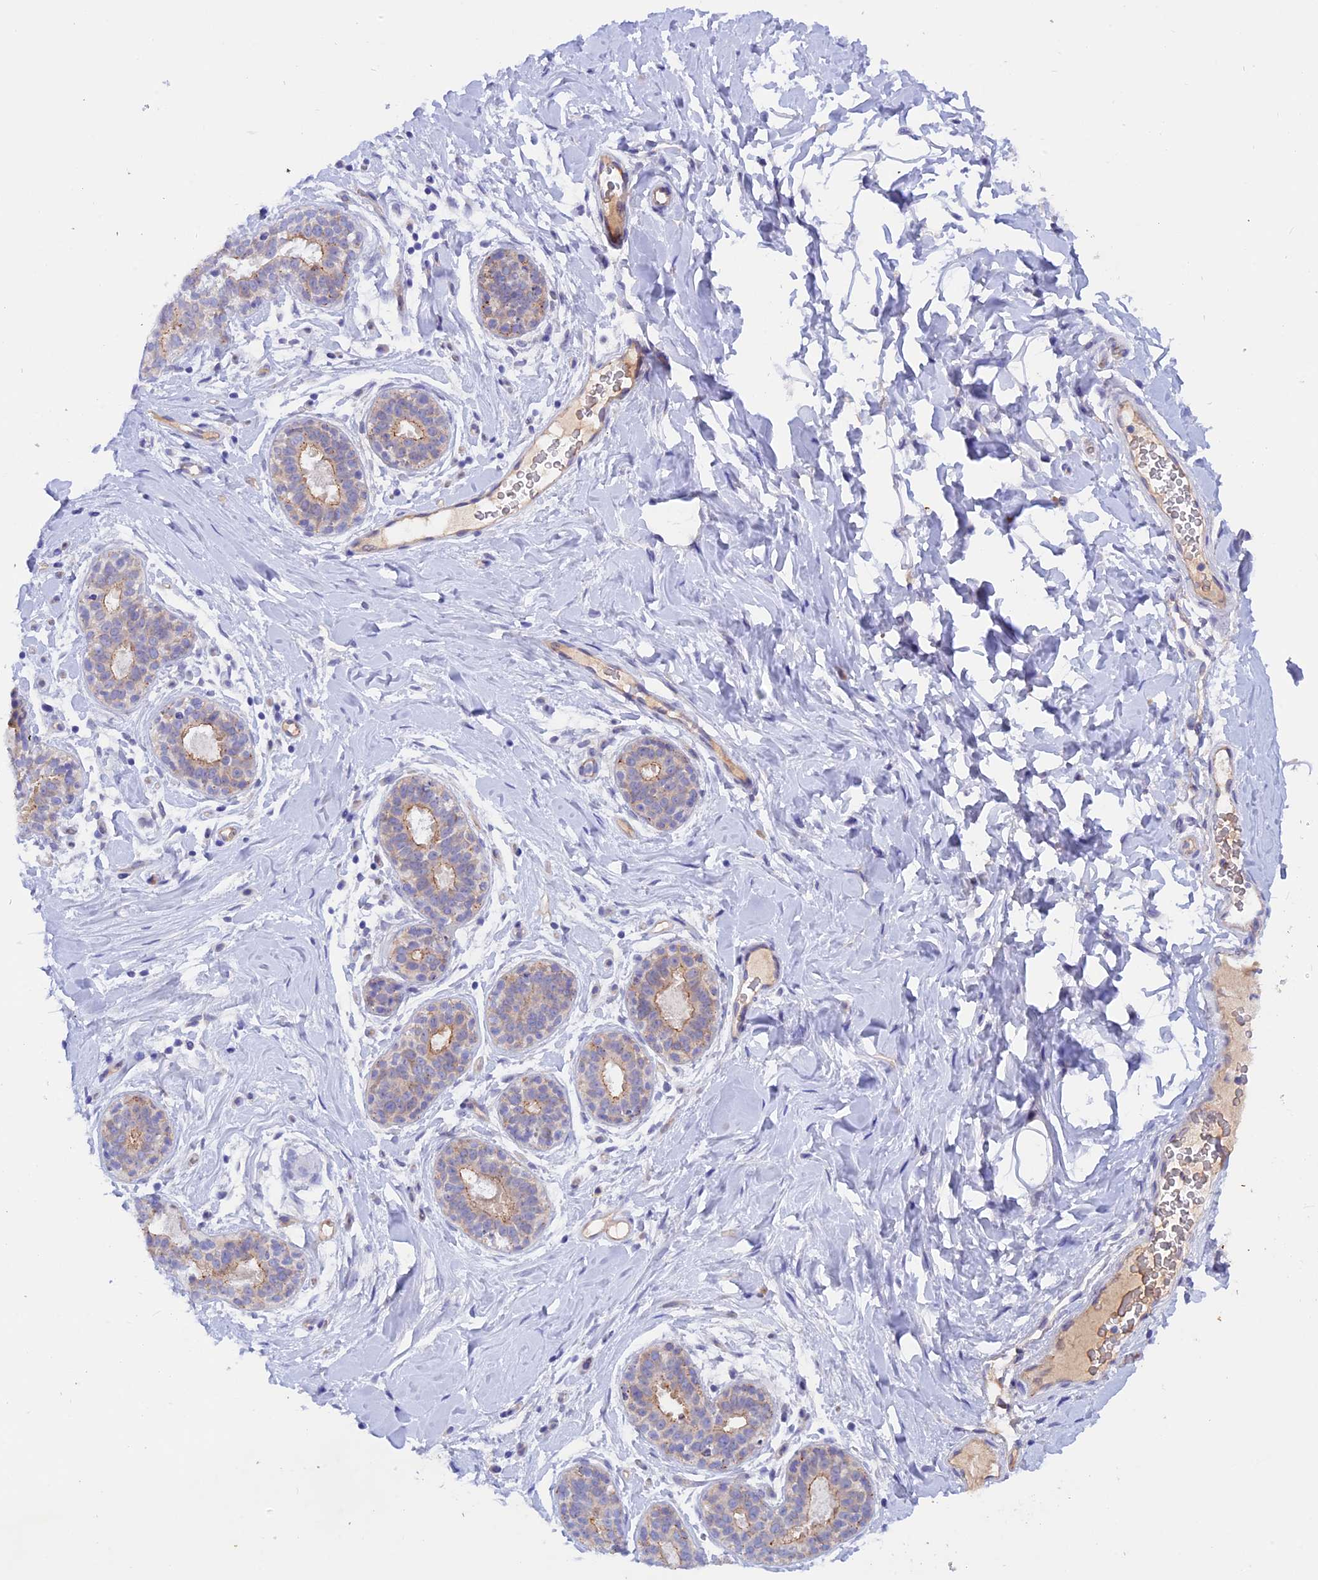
{"staining": {"intensity": "negative", "quantity": "none", "location": "none"}, "tissue": "adipose tissue", "cell_type": "Adipocytes", "image_type": "normal", "snomed": [{"axis": "morphology", "description": "Normal tissue, NOS"}, {"axis": "topography", "description": "Breast"}], "caption": "Immunohistochemistry (IHC) image of benign adipose tissue: human adipose tissue stained with DAB (3,3'-diaminobenzidine) exhibits no significant protein staining in adipocytes.", "gene": "GK5", "patient": {"sex": "female", "age": 26}}